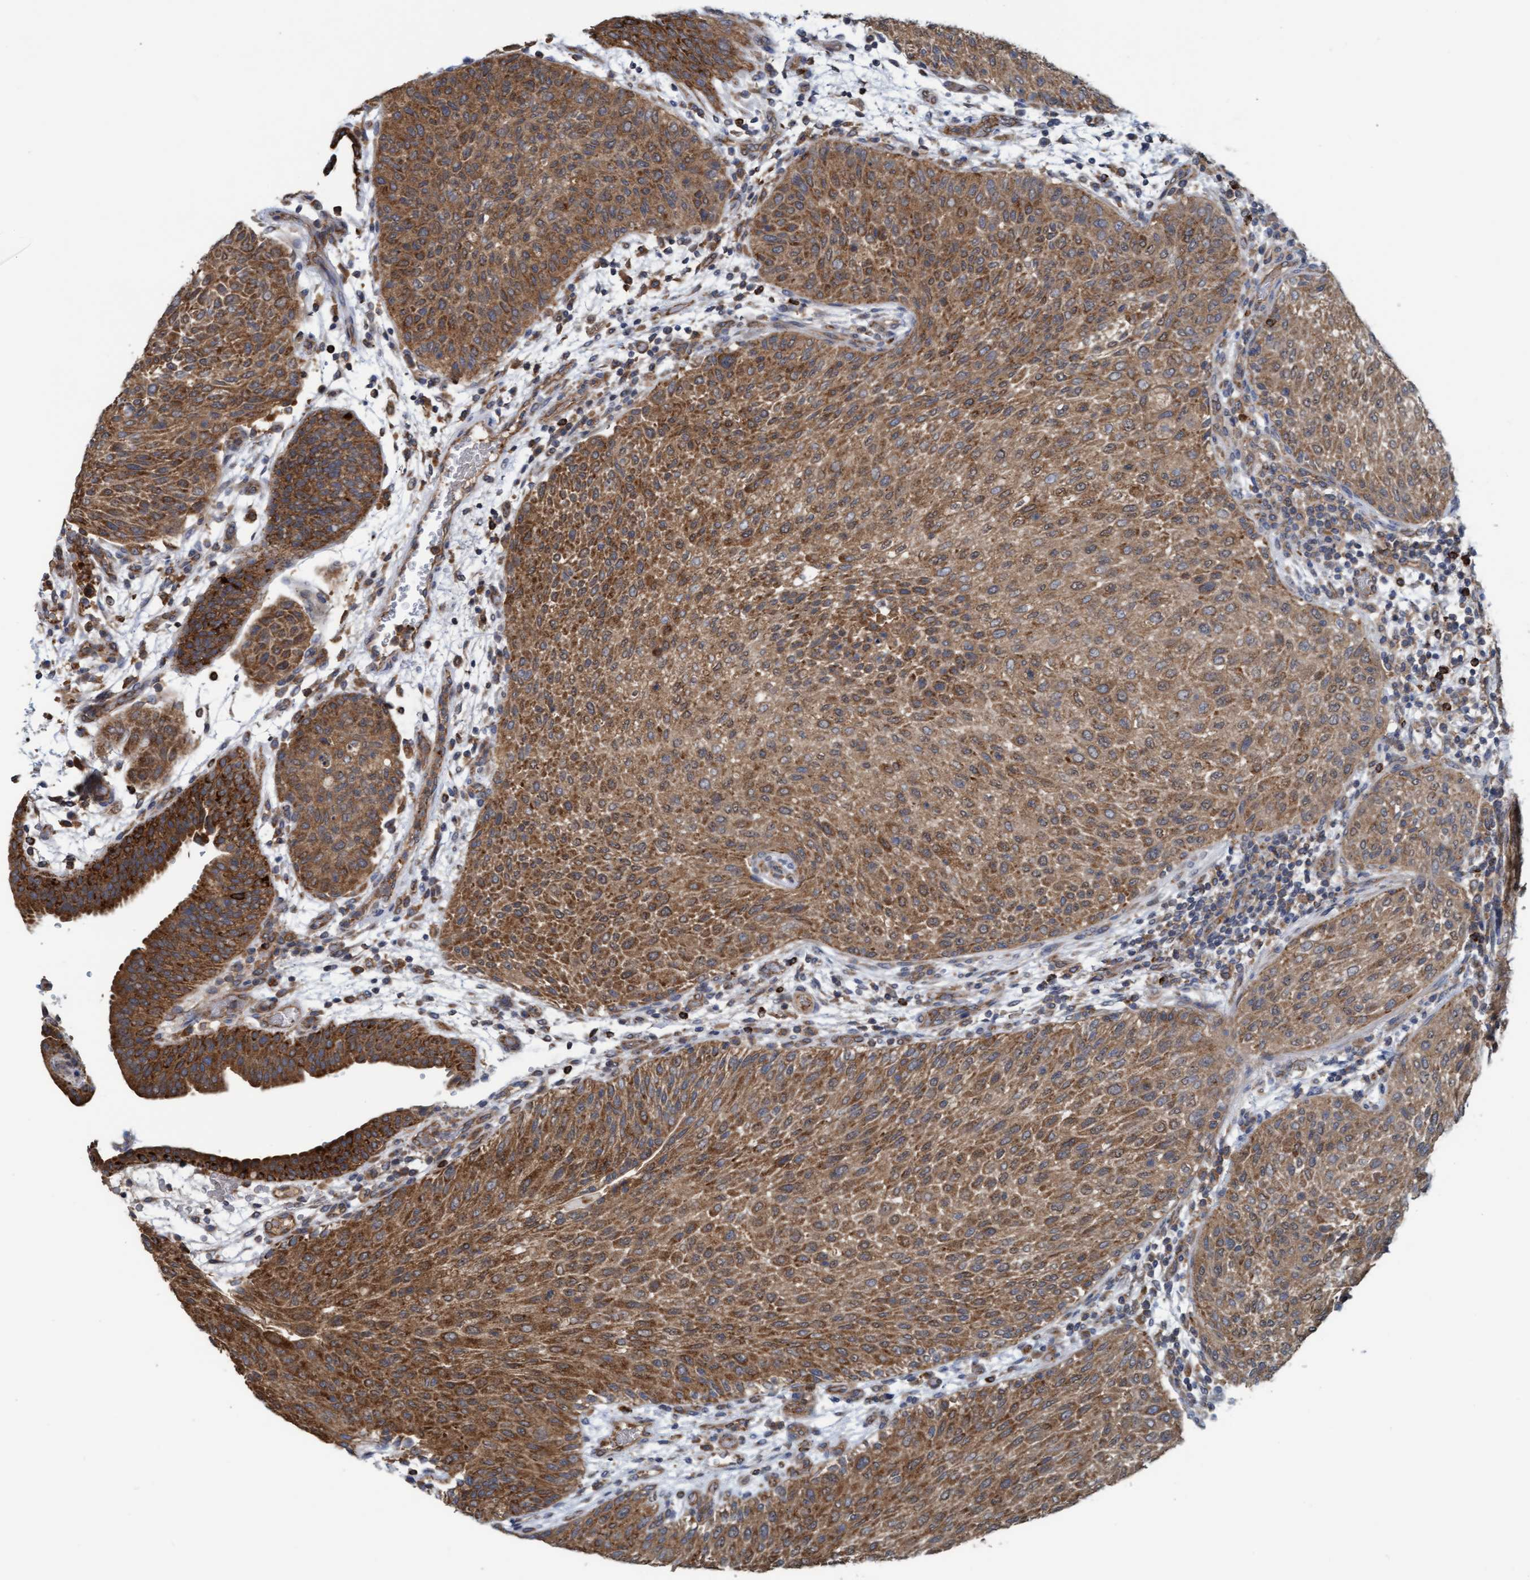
{"staining": {"intensity": "moderate", "quantity": ">75%", "location": "cytoplasmic/membranous"}, "tissue": "urothelial cancer", "cell_type": "Tumor cells", "image_type": "cancer", "snomed": [{"axis": "morphology", "description": "Urothelial carcinoma, Low grade"}, {"axis": "morphology", "description": "Urothelial carcinoma, High grade"}, {"axis": "topography", "description": "Urinary bladder"}], "caption": "Urothelial cancer stained for a protein reveals moderate cytoplasmic/membranous positivity in tumor cells. The staining is performed using DAB (3,3'-diaminobenzidine) brown chromogen to label protein expression. The nuclei are counter-stained blue using hematoxylin.", "gene": "LRSAM1", "patient": {"sex": "male", "age": 35}}